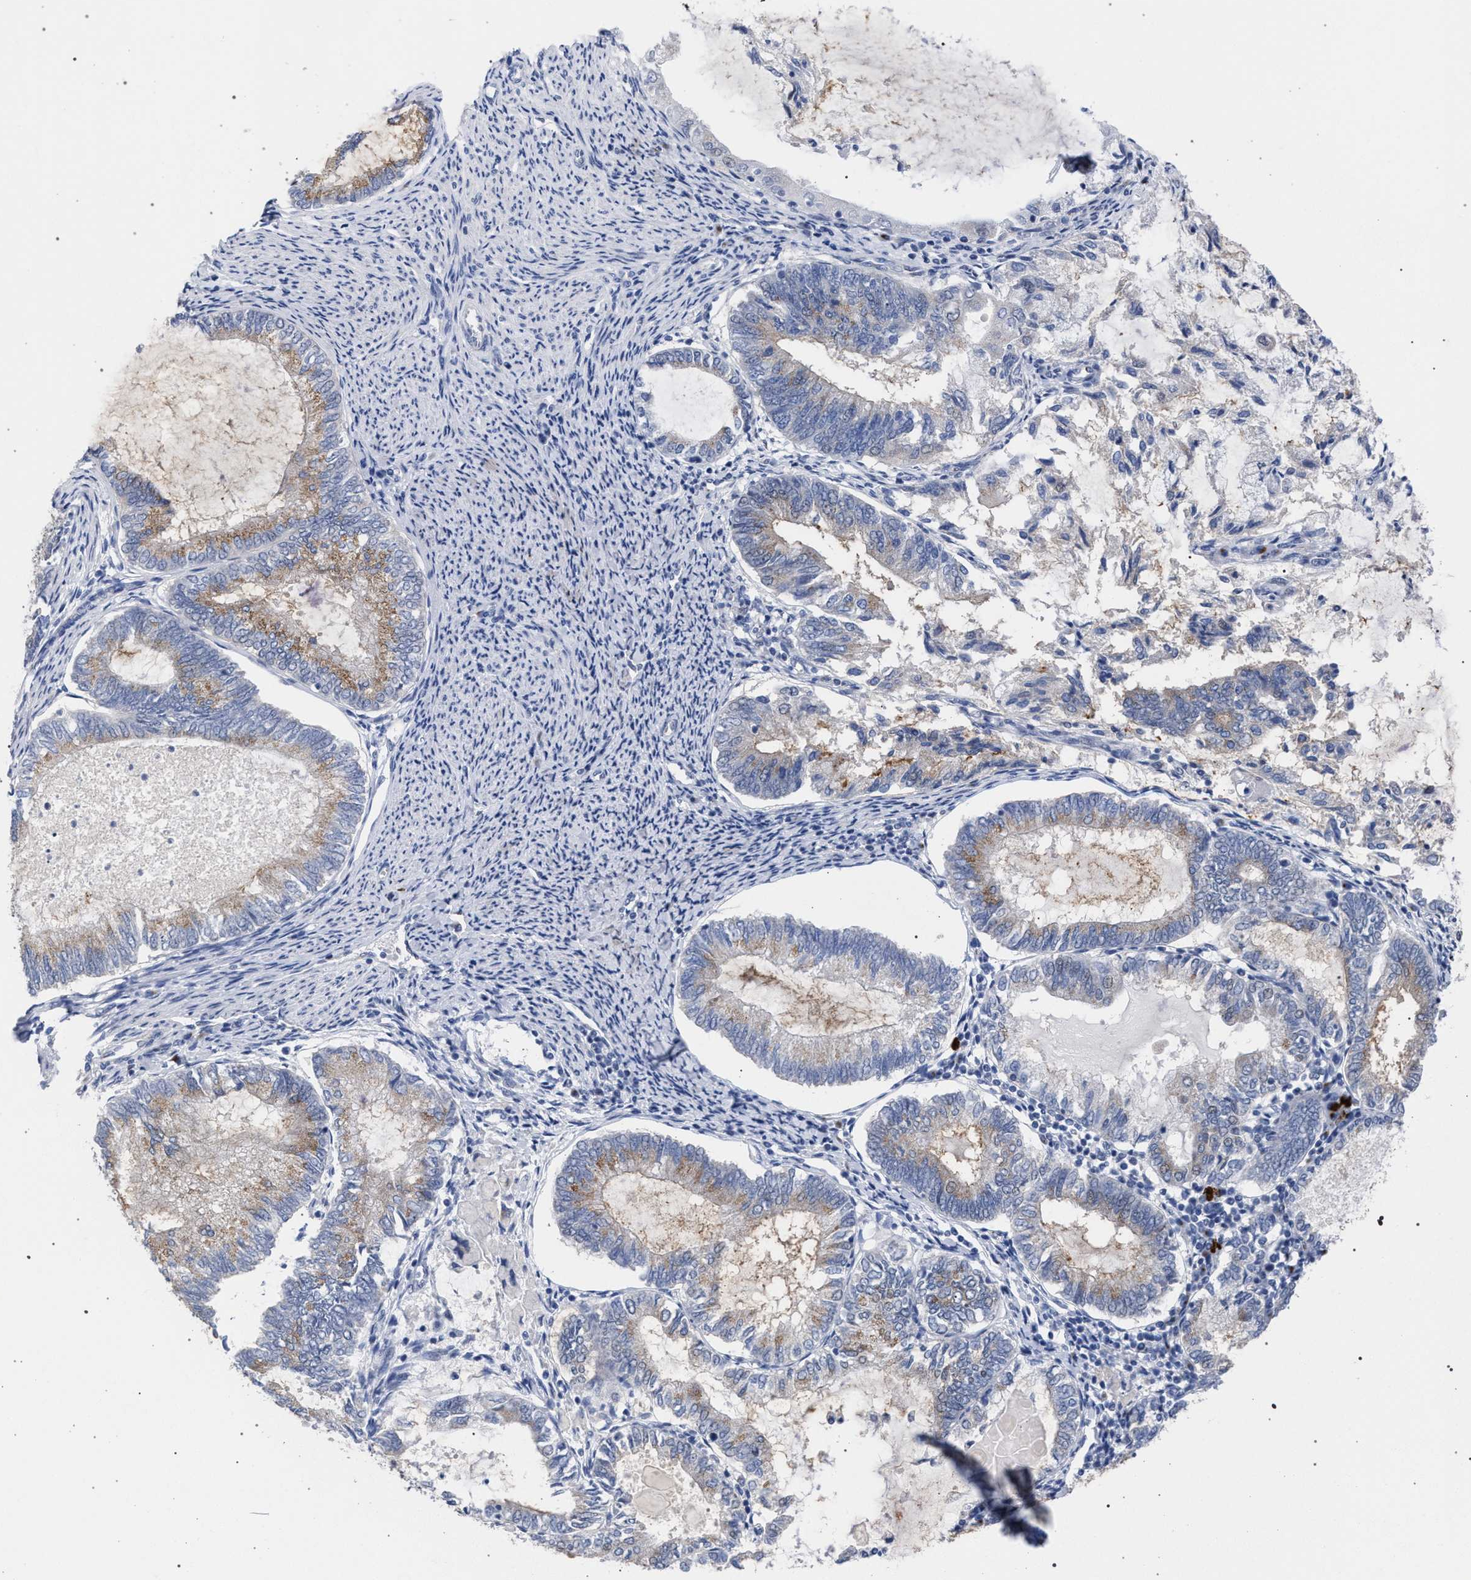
{"staining": {"intensity": "weak", "quantity": "25%-75%", "location": "cytoplasmic/membranous"}, "tissue": "endometrial cancer", "cell_type": "Tumor cells", "image_type": "cancer", "snomed": [{"axis": "morphology", "description": "Adenocarcinoma, NOS"}, {"axis": "topography", "description": "Endometrium"}], "caption": "Immunohistochemical staining of endometrial cancer shows weak cytoplasmic/membranous protein positivity in about 25%-75% of tumor cells.", "gene": "GOLGA2", "patient": {"sex": "female", "age": 86}}